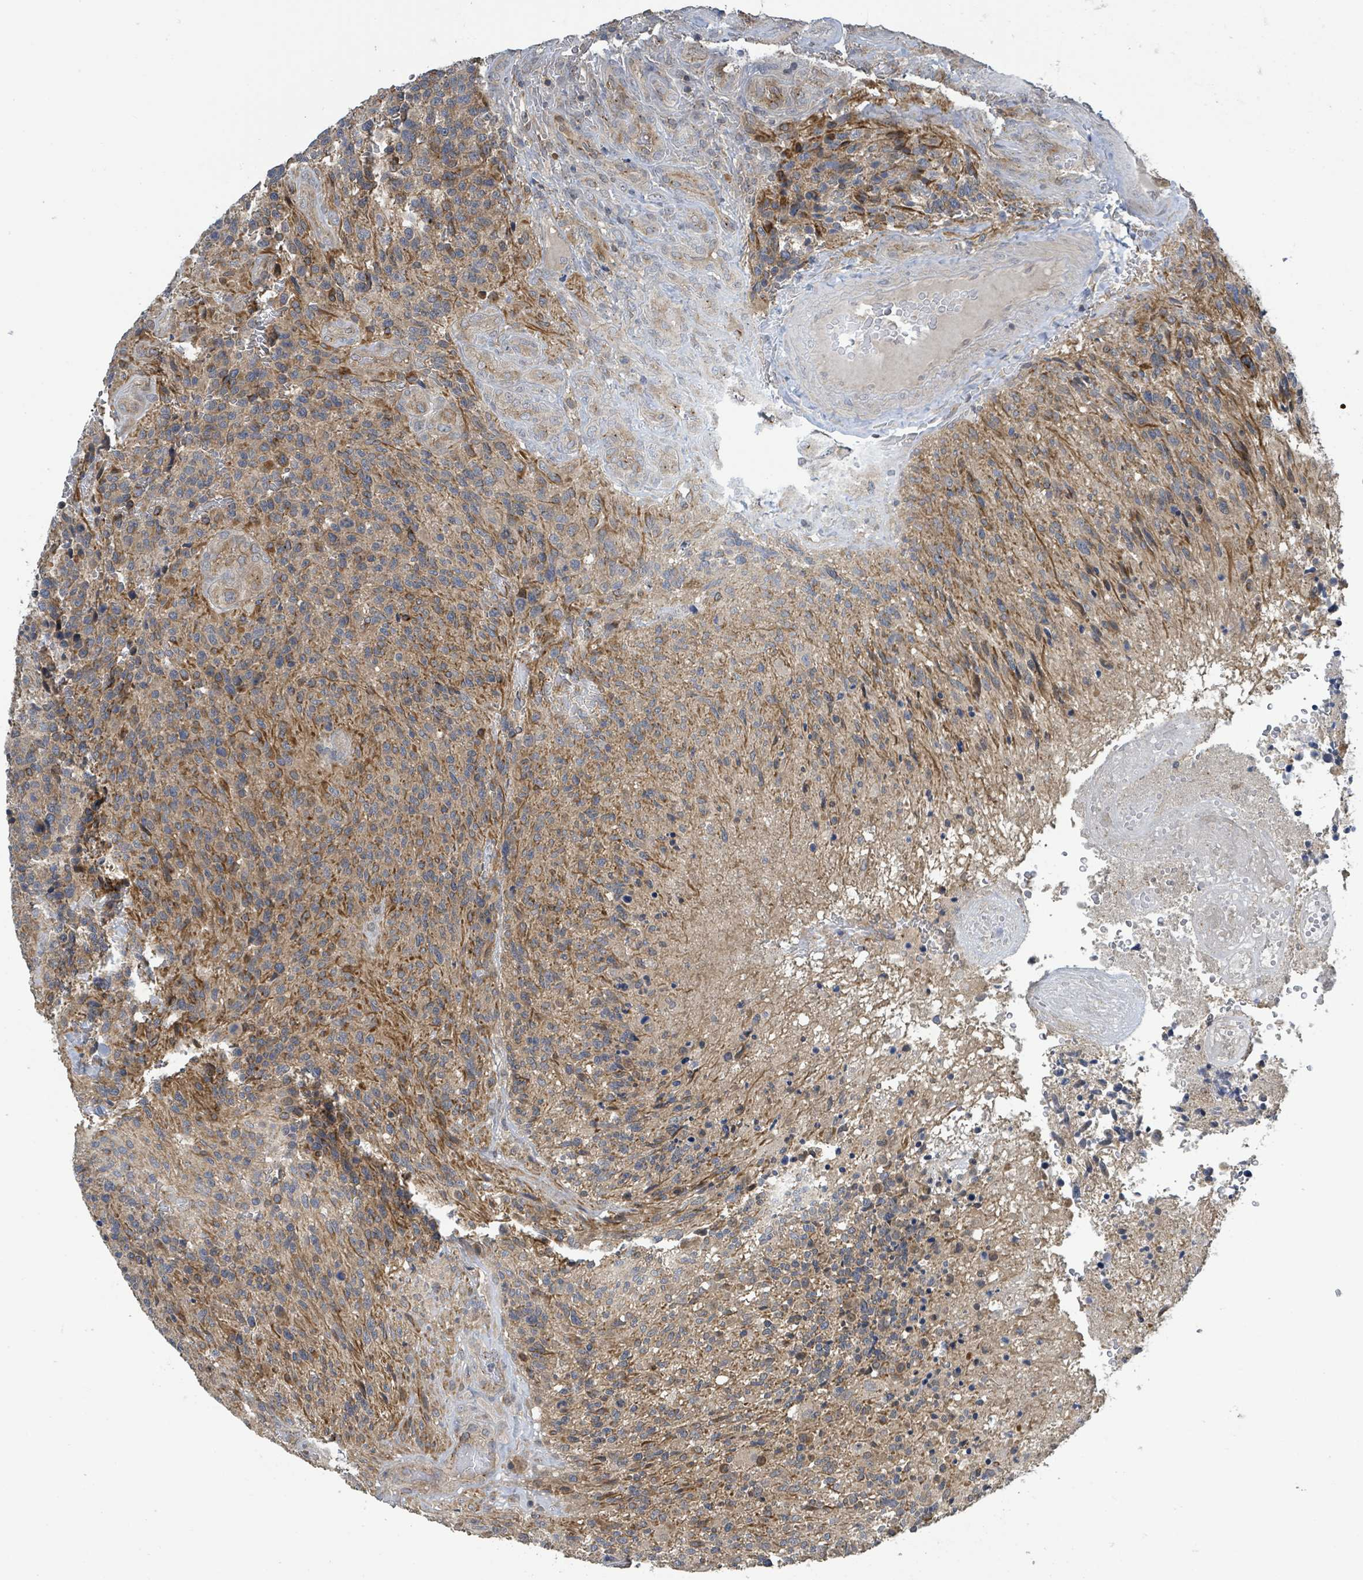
{"staining": {"intensity": "weak", "quantity": "25%-75%", "location": "cytoplasmic/membranous"}, "tissue": "glioma", "cell_type": "Tumor cells", "image_type": "cancer", "snomed": [{"axis": "morphology", "description": "Glioma, malignant, High grade"}, {"axis": "topography", "description": "Brain"}], "caption": "Human malignant glioma (high-grade) stained for a protein (brown) reveals weak cytoplasmic/membranous positive positivity in approximately 25%-75% of tumor cells.", "gene": "CCDC121", "patient": {"sex": "male", "age": 36}}